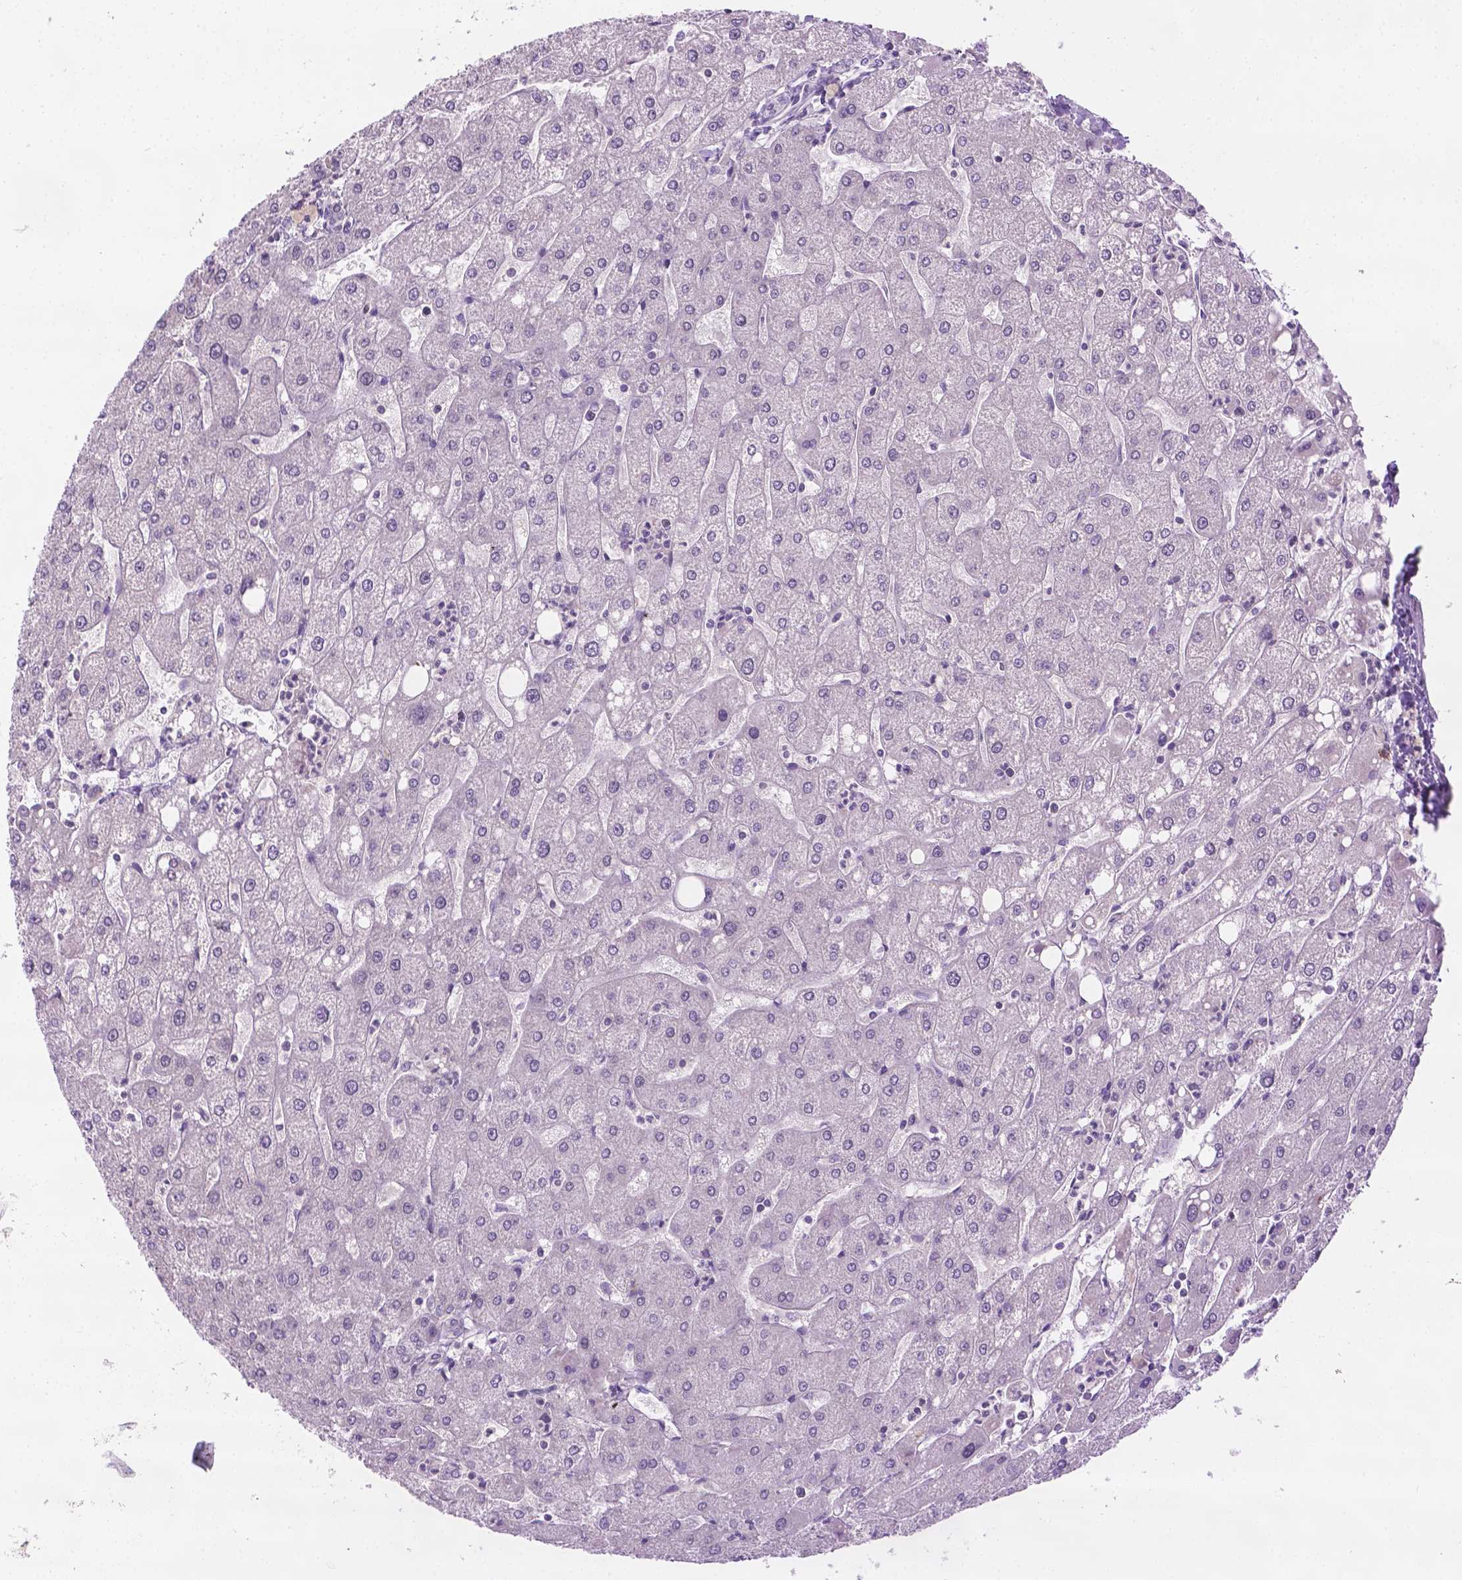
{"staining": {"intensity": "negative", "quantity": "none", "location": "none"}, "tissue": "liver", "cell_type": "Cholangiocytes", "image_type": "normal", "snomed": [{"axis": "morphology", "description": "Normal tissue, NOS"}, {"axis": "topography", "description": "Liver"}], "caption": "Immunohistochemical staining of normal liver displays no significant expression in cholangiocytes. (DAB (3,3'-diaminobenzidine) immunohistochemistry with hematoxylin counter stain).", "gene": "DENND4A", "patient": {"sex": "male", "age": 67}}